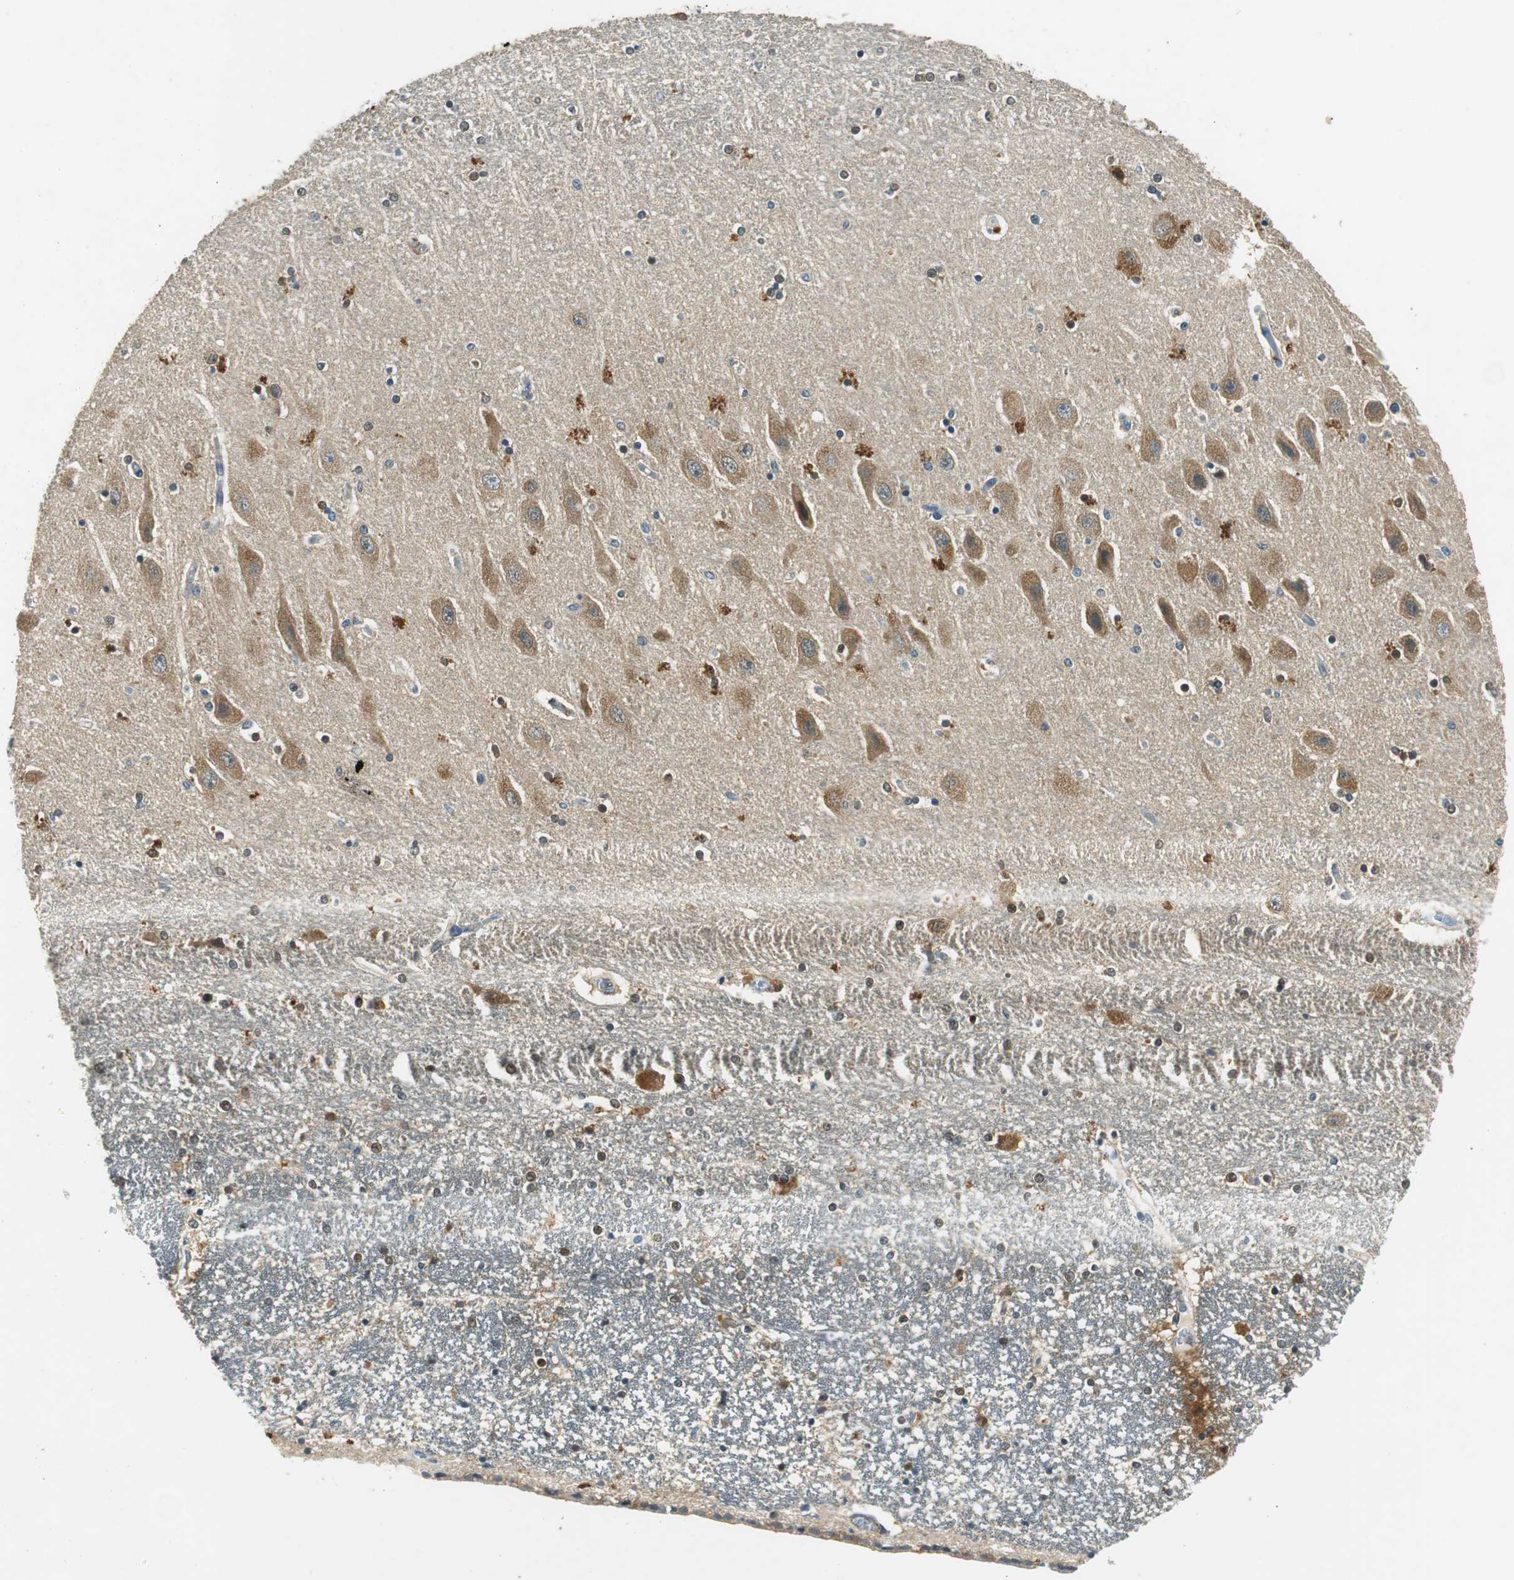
{"staining": {"intensity": "negative", "quantity": "none", "location": "none"}, "tissue": "hippocampus", "cell_type": "Glial cells", "image_type": "normal", "snomed": [{"axis": "morphology", "description": "Normal tissue, NOS"}, {"axis": "topography", "description": "Hippocampus"}], "caption": "Immunohistochemistry of normal human hippocampus demonstrates no staining in glial cells.", "gene": "ME1", "patient": {"sex": "female", "age": 54}}